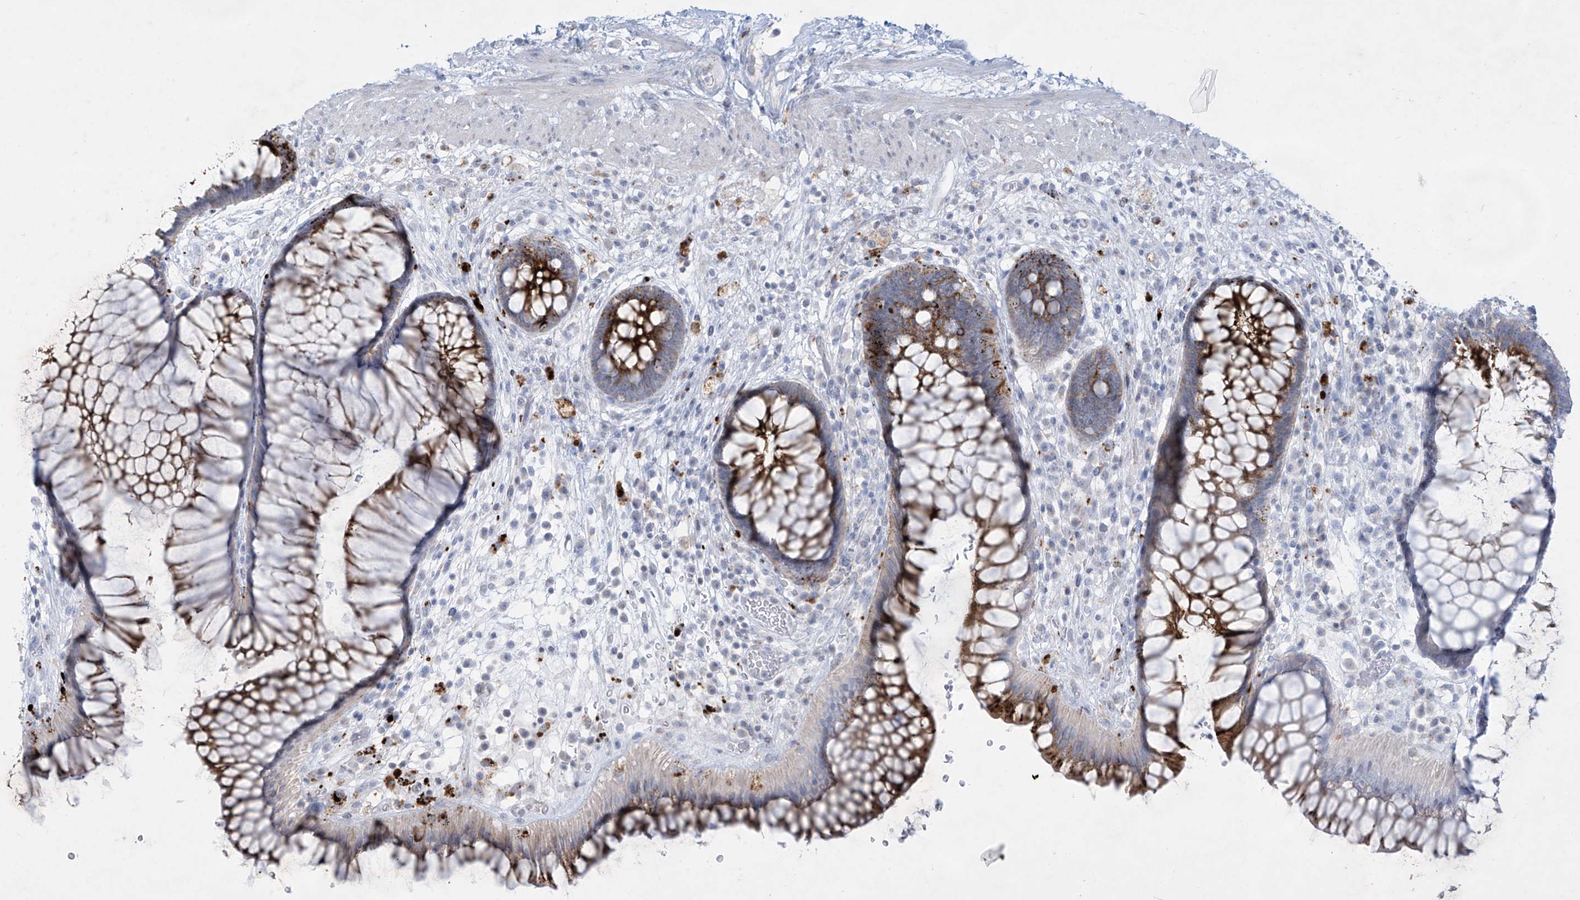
{"staining": {"intensity": "strong", "quantity": ">75%", "location": "cytoplasmic/membranous"}, "tissue": "rectum", "cell_type": "Glandular cells", "image_type": "normal", "snomed": [{"axis": "morphology", "description": "Normal tissue, NOS"}, {"axis": "topography", "description": "Rectum"}], "caption": "About >75% of glandular cells in benign human rectum display strong cytoplasmic/membranous protein expression as visualized by brown immunohistochemical staining.", "gene": "GPR137C", "patient": {"sex": "male", "age": 51}}